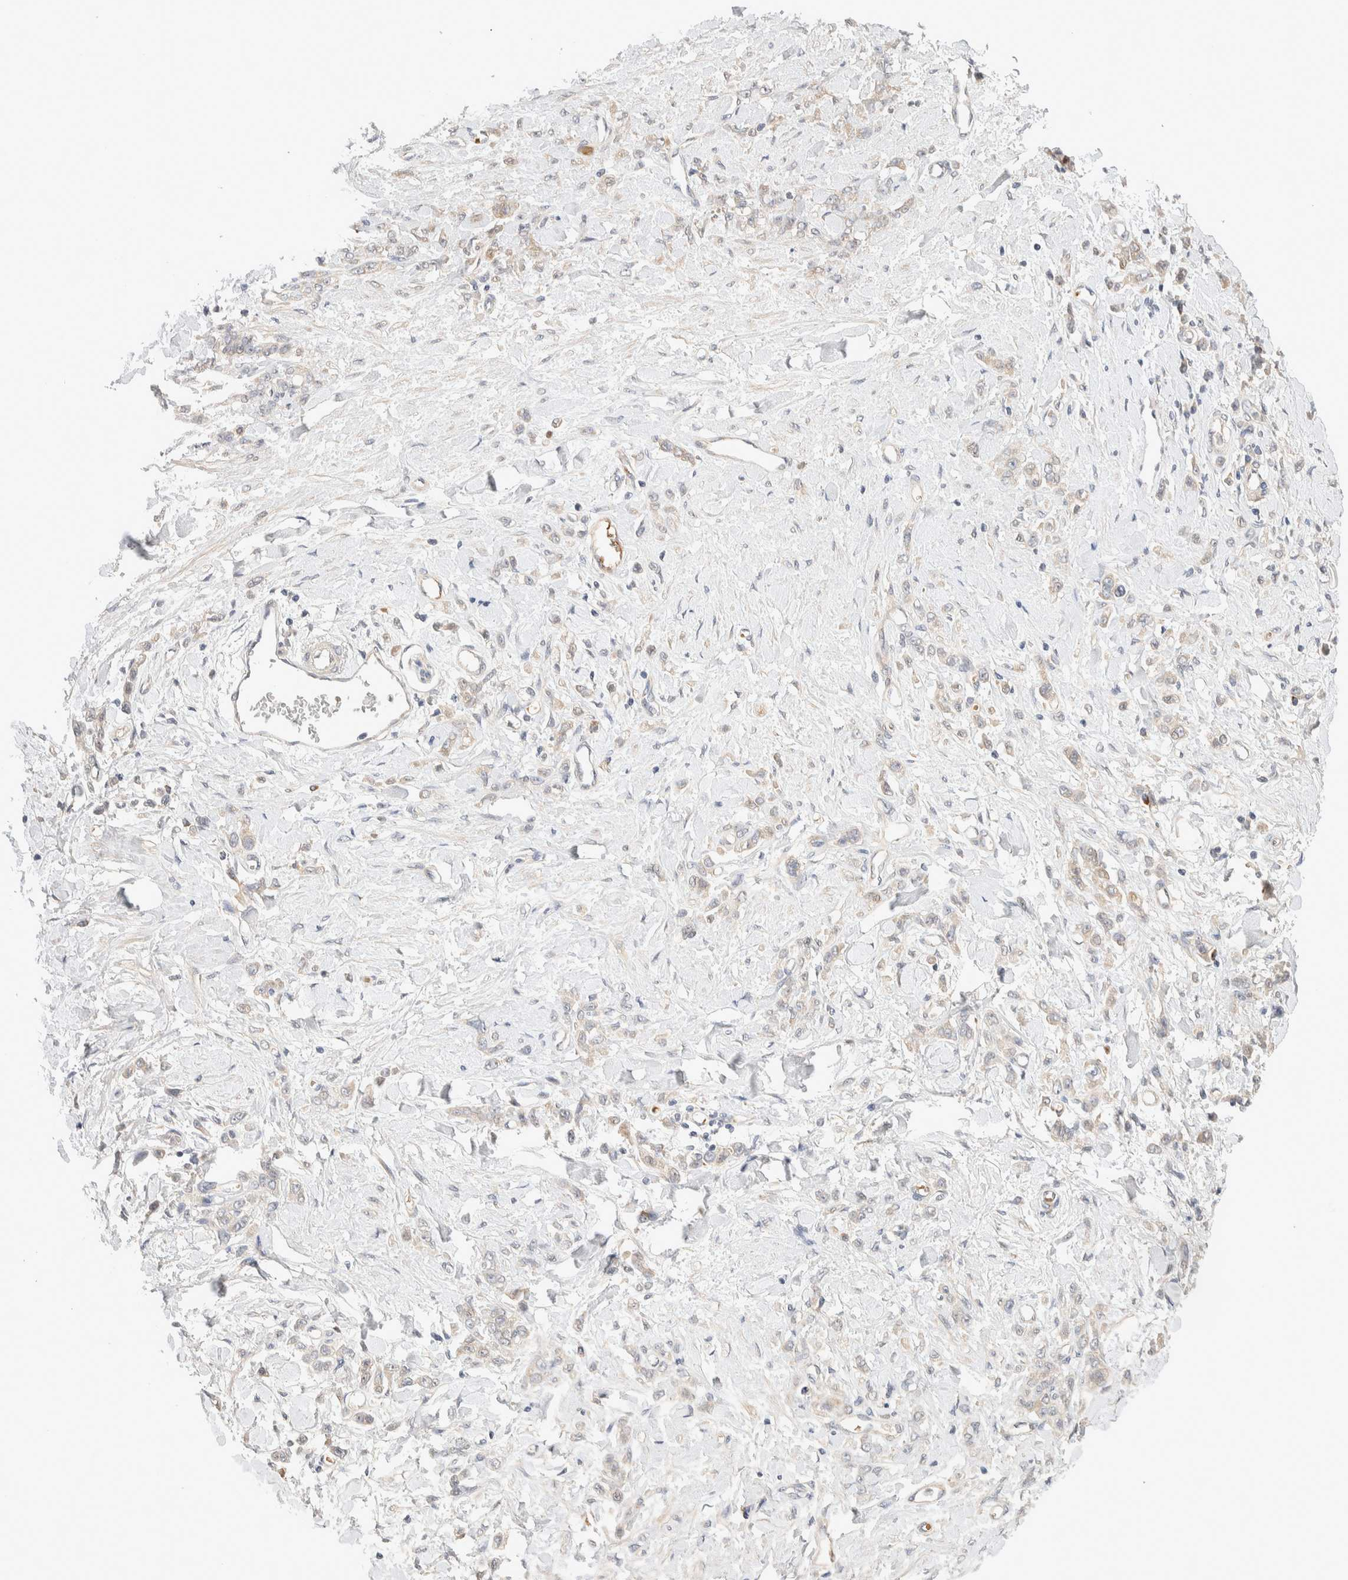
{"staining": {"intensity": "weak", "quantity": "<25%", "location": "cytoplasmic/membranous"}, "tissue": "stomach cancer", "cell_type": "Tumor cells", "image_type": "cancer", "snomed": [{"axis": "morphology", "description": "Normal tissue, NOS"}, {"axis": "morphology", "description": "Adenocarcinoma, NOS"}, {"axis": "topography", "description": "Stomach"}], "caption": "Tumor cells show no significant protein expression in stomach cancer (adenocarcinoma).", "gene": "CASK", "patient": {"sex": "male", "age": 82}}